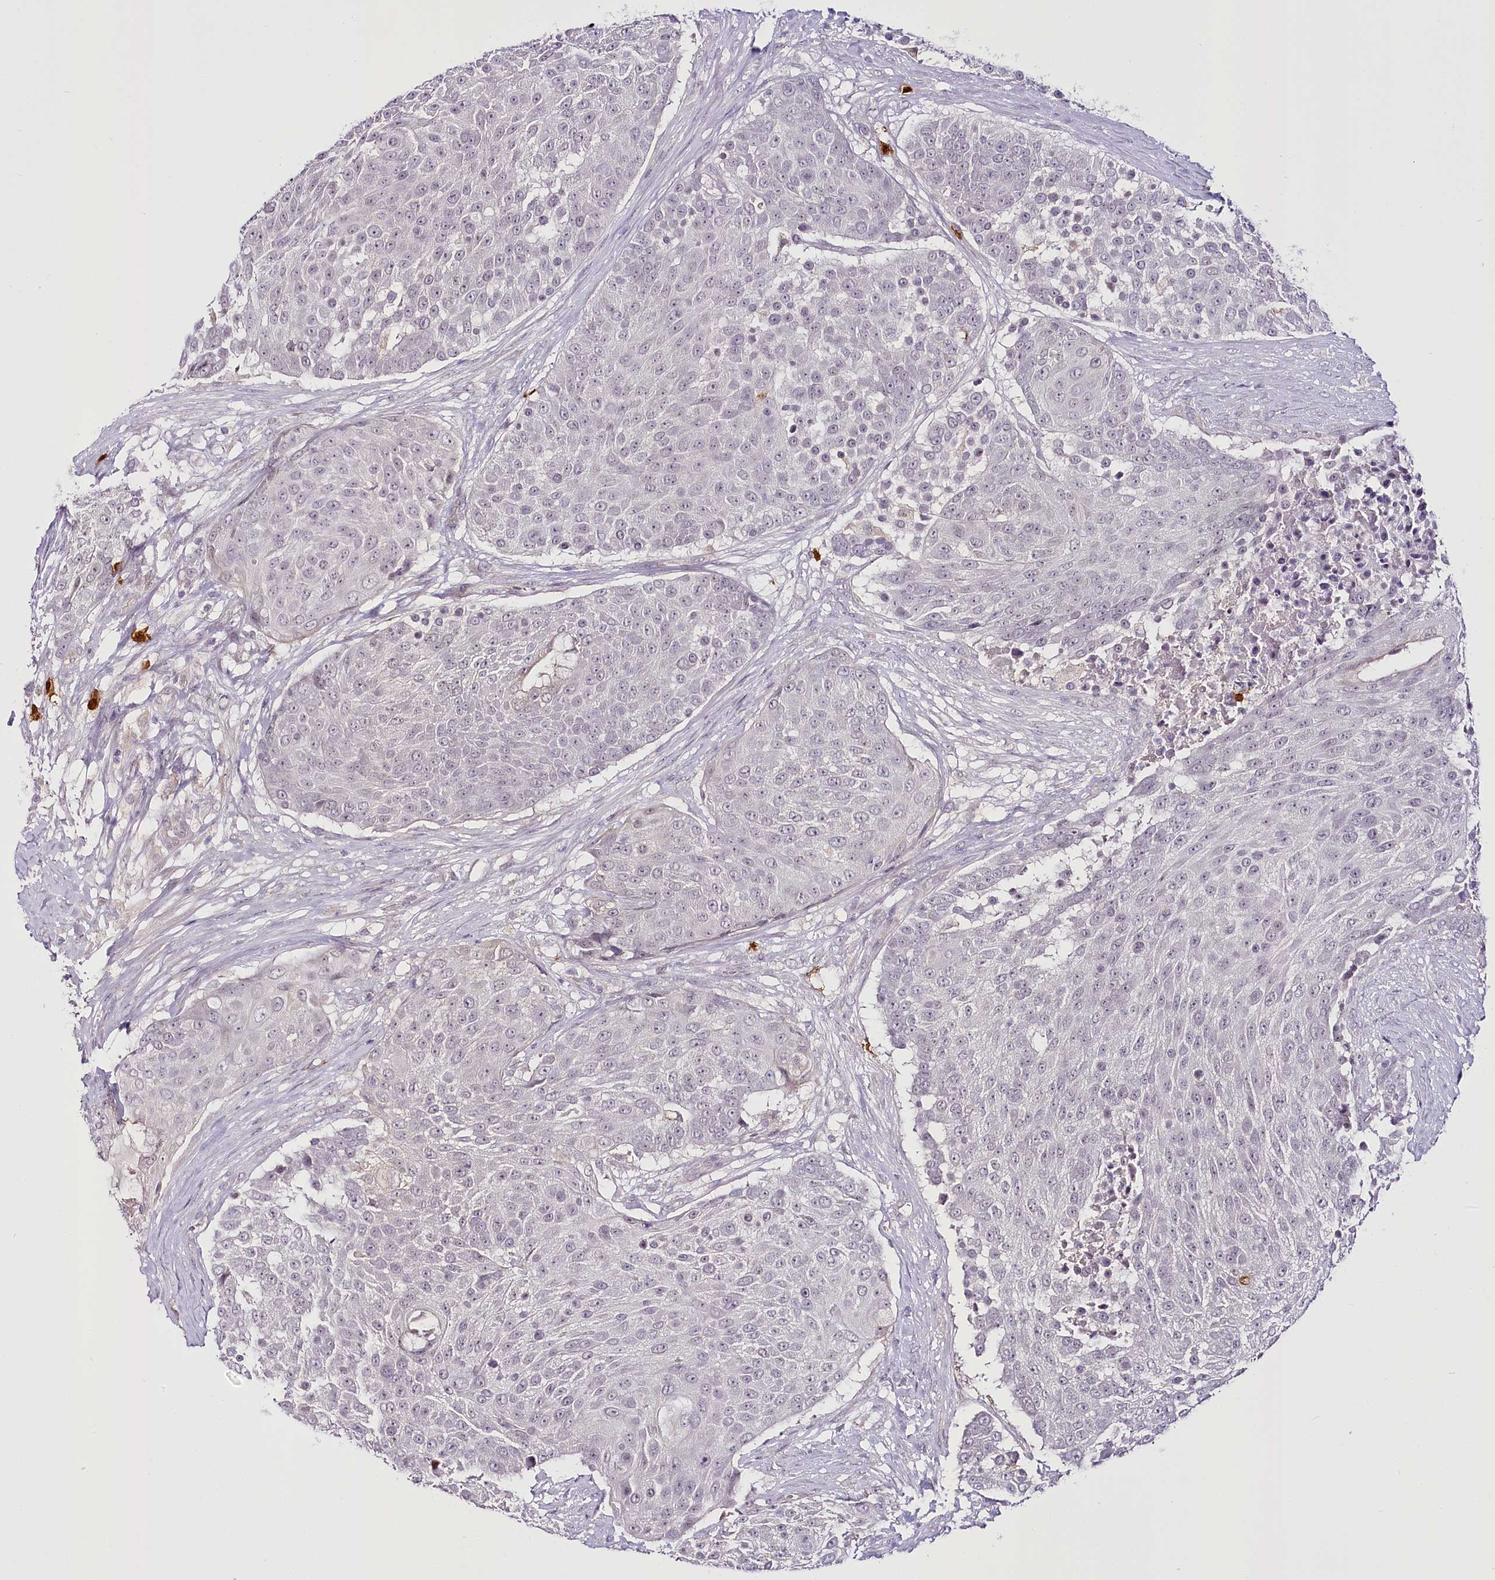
{"staining": {"intensity": "negative", "quantity": "none", "location": "none"}, "tissue": "urothelial cancer", "cell_type": "Tumor cells", "image_type": "cancer", "snomed": [{"axis": "morphology", "description": "Urothelial carcinoma, High grade"}, {"axis": "topography", "description": "Urinary bladder"}], "caption": "A micrograph of human high-grade urothelial carcinoma is negative for staining in tumor cells. The staining was performed using DAB (3,3'-diaminobenzidine) to visualize the protein expression in brown, while the nuclei were stained in blue with hematoxylin (Magnification: 20x).", "gene": "VWA5A", "patient": {"sex": "female", "age": 63}}